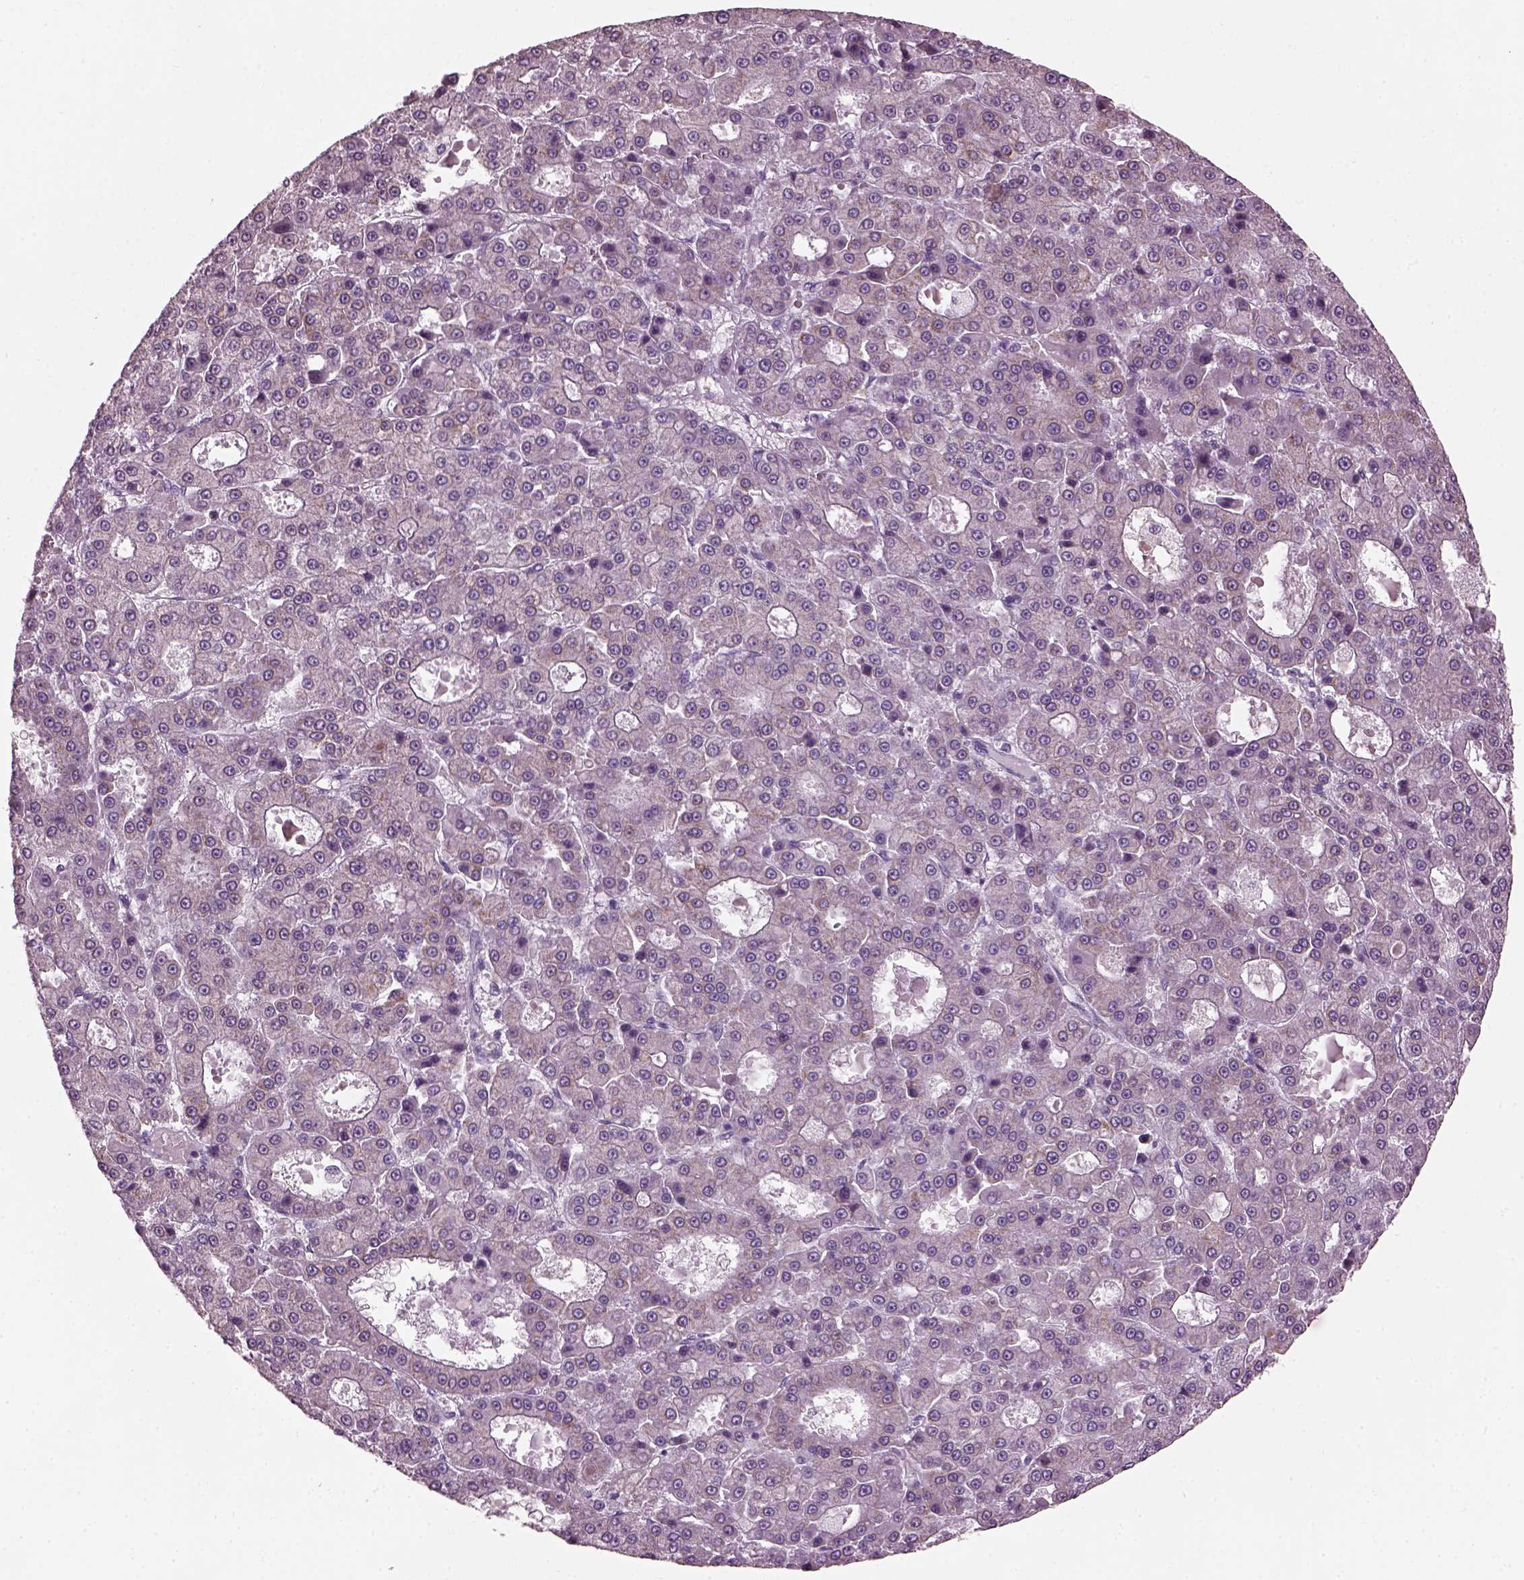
{"staining": {"intensity": "weak", "quantity": ">75%", "location": "cytoplasmic/membranous"}, "tissue": "liver cancer", "cell_type": "Tumor cells", "image_type": "cancer", "snomed": [{"axis": "morphology", "description": "Carcinoma, Hepatocellular, NOS"}, {"axis": "topography", "description": "Liver"}], "caption": "Tumor cells exhibit low levels of weak cytoplasmic/membranous positivity in approximately >75% of cells in liver cancer (hepatocellular carcinoma).", "gene": "PRR9", "patient": {"sex": "male", "age": 70}}